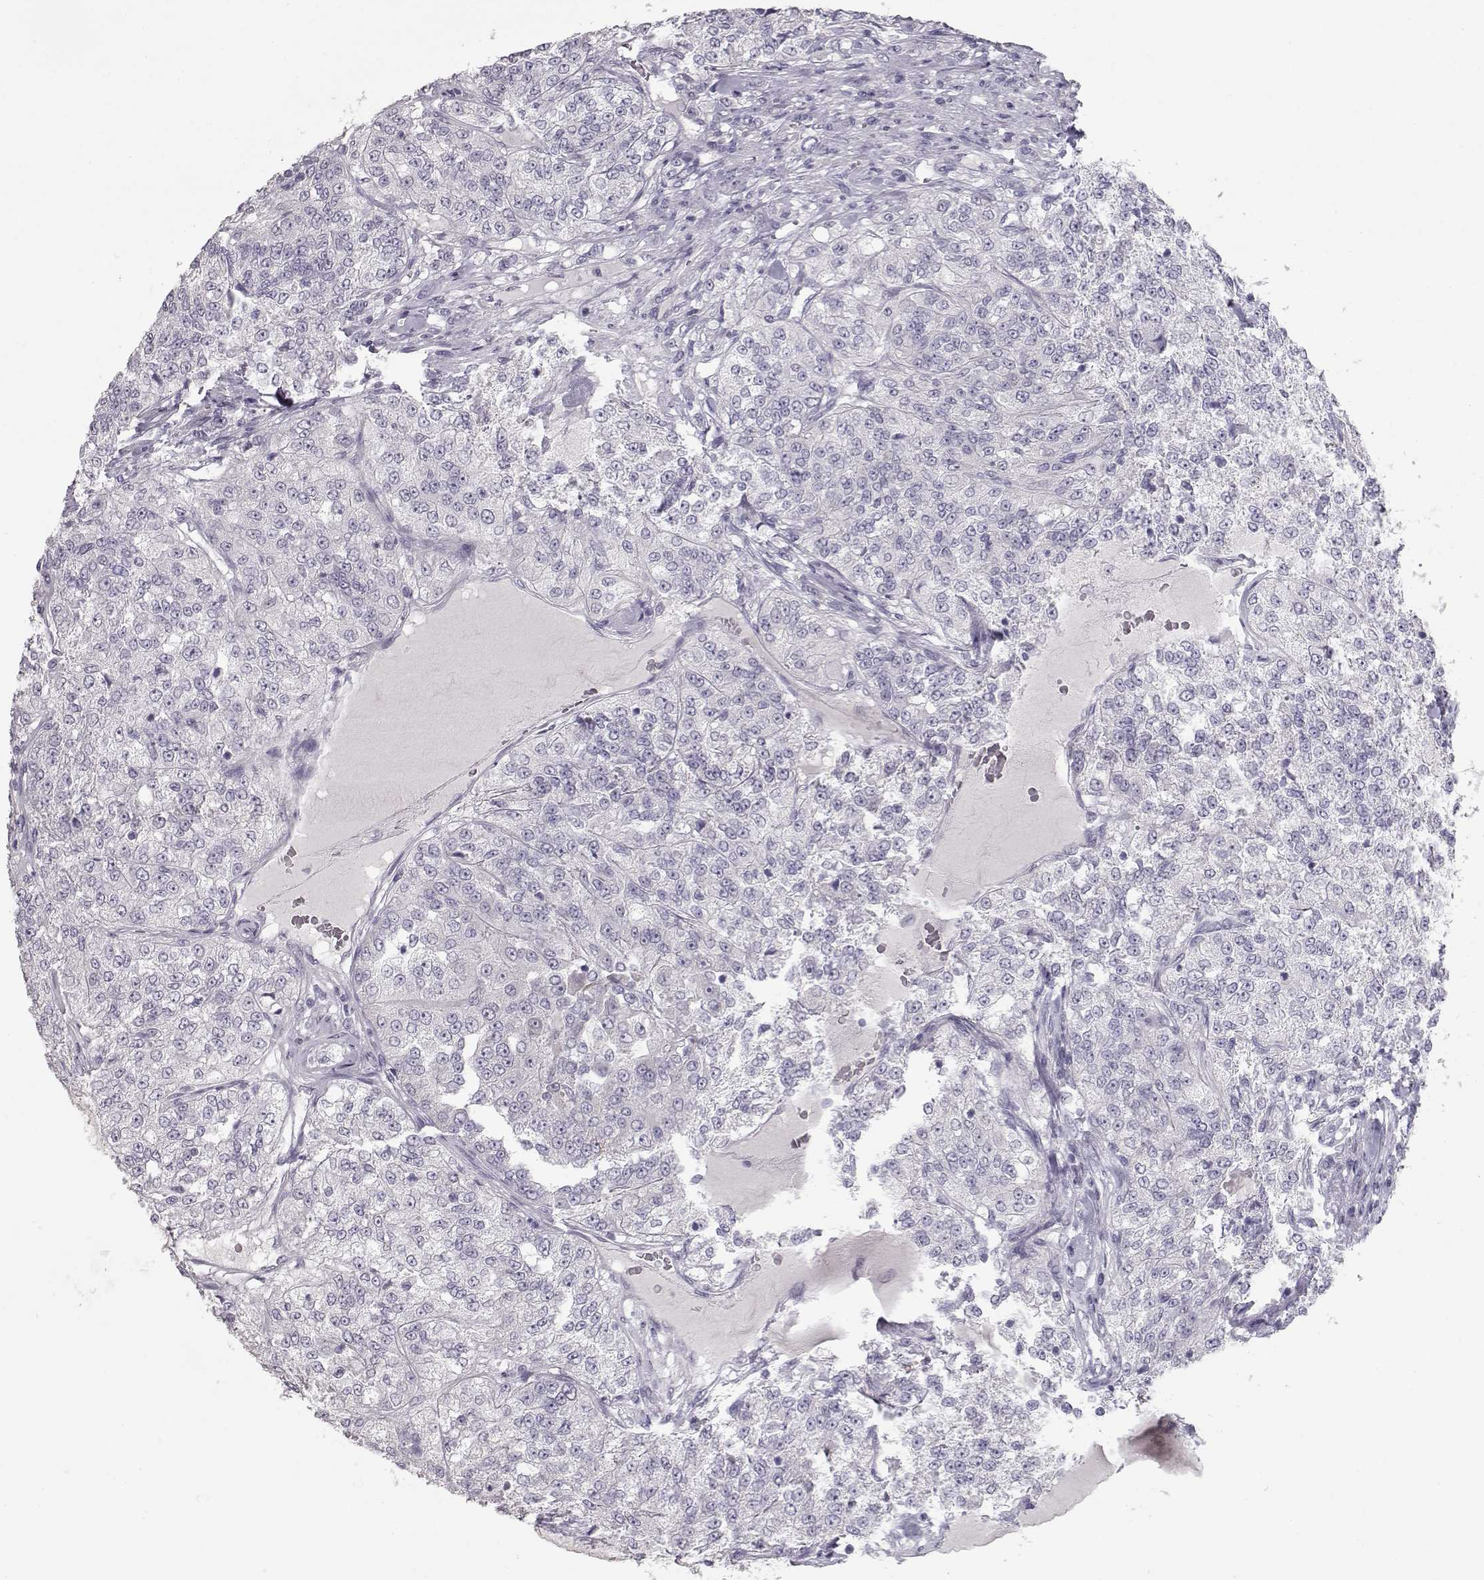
{"staining": {"intensity": "negative", "quantity": "none", "location": "none"}, "tissue": "renal cancer", "cell_type": "Tumor cells", "image_type": "cancer", "snomed": [{"axis": "morphology", "description": "Adenocarcinoma, NOS"}, {"axis": "topography", "description": "Kidney"}], "caption": "DAB (3,3'-diaminobenzidine) immunohistochemical staining of human adenocarcinoma (renal) demonstrates no significant expression in tumor cells.", "gene": "LAMB3", "patient": {"sex": "female", "age": 63}}